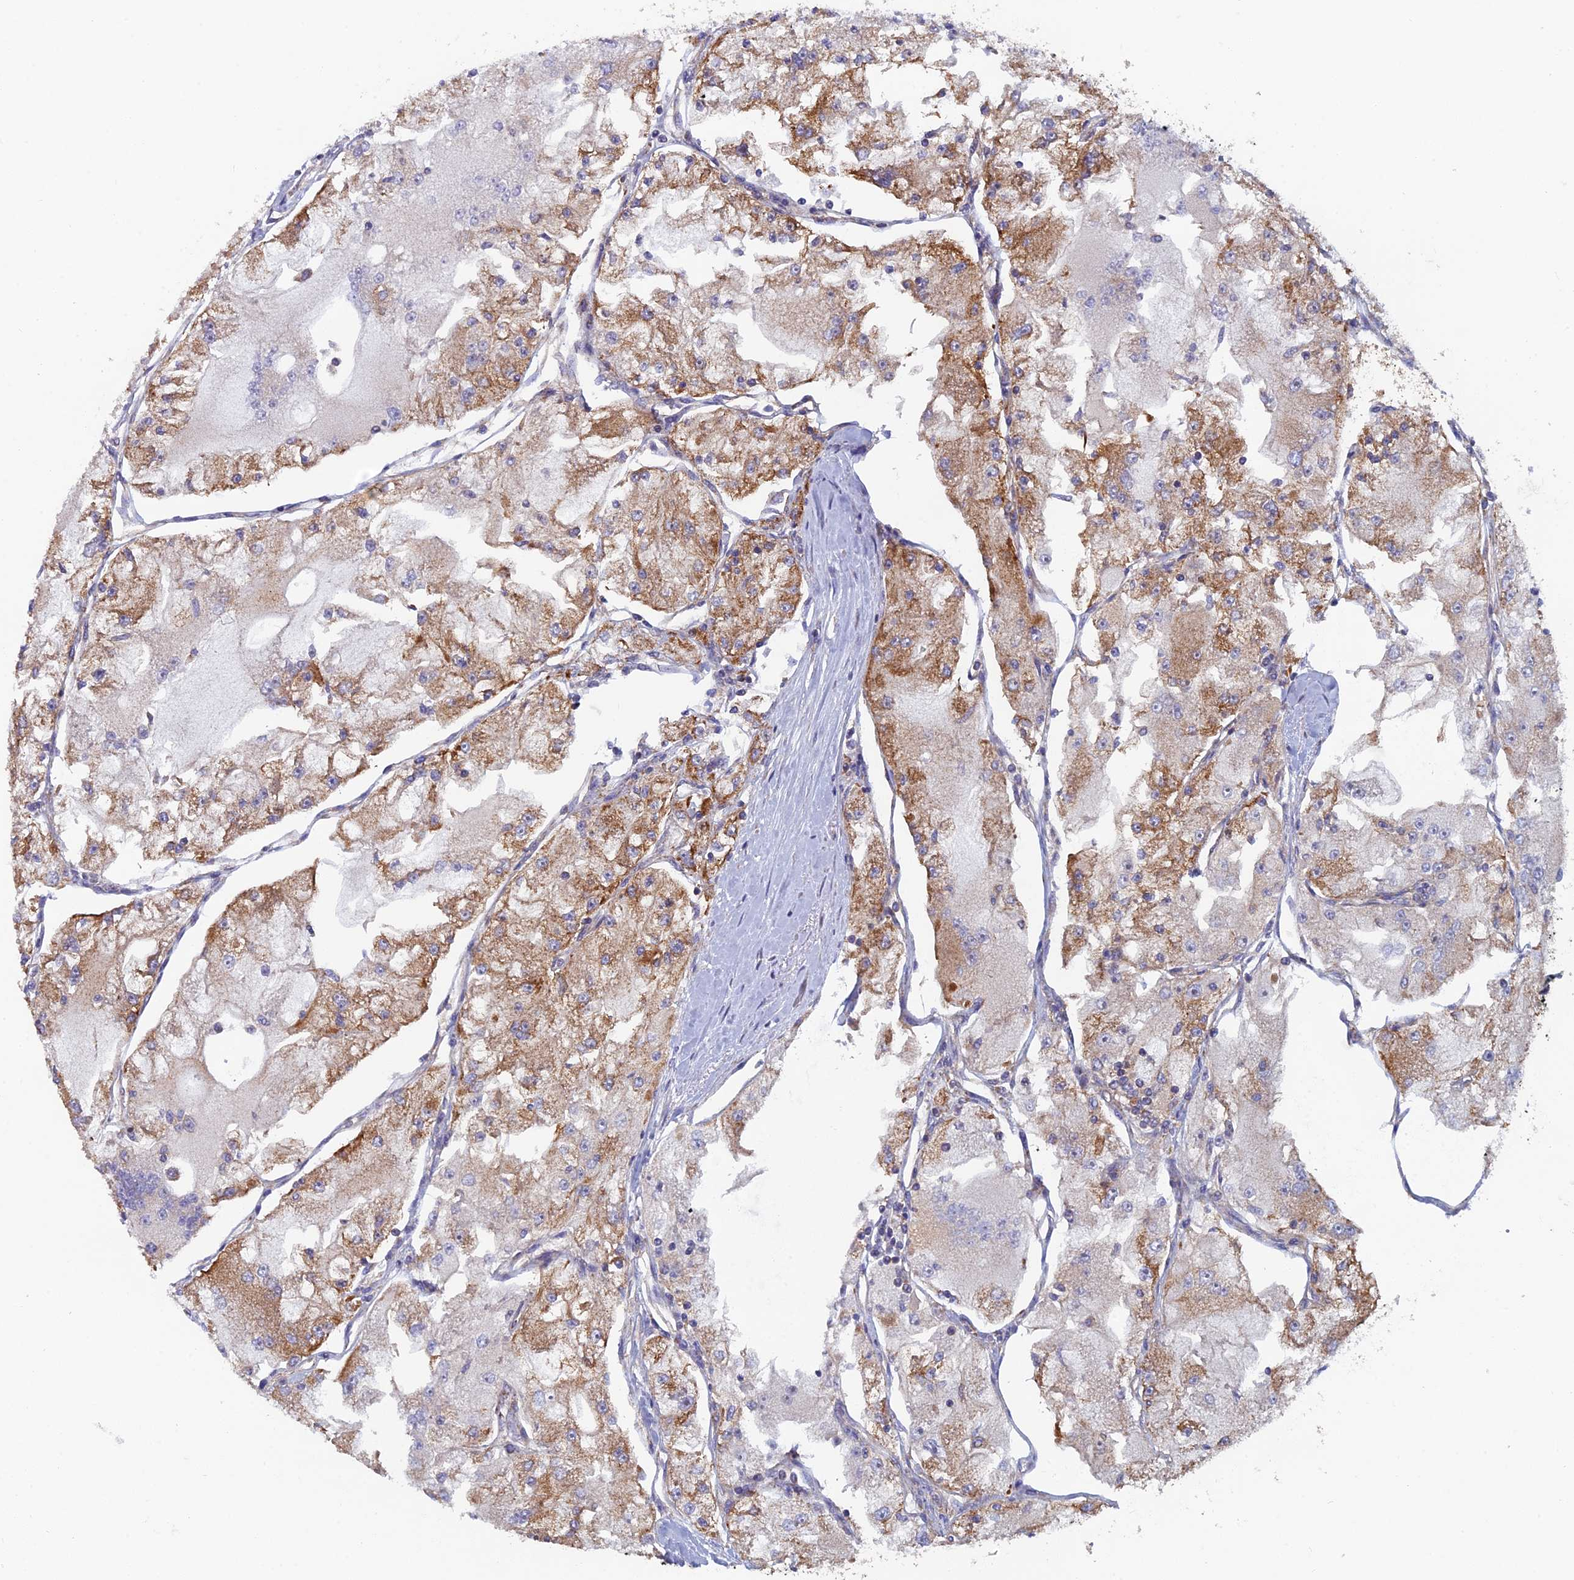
{"staining": {"intensity": "moderate", "quantity": ">75%", "location": "cytoplasmic/membranous"}, "tissue": "renal cancer", "cell_type": "Tumor cells", "image_type": "cancer", "snomed": [{"axis": "morphology", "description": "Adenocarcinoma, NOS"}, {"axis": "topography", "description": "Kidney"}], "caption": "Adenocarcinoma (renal) was stained to show a protein in brown. There is medium levels of moderate cytoplasmic/membranous expression in approximately >75% of tumor cells. Nuclei are stained in blue.", "gene": "MRPS9", "patient": {"sex": "female", "age": 72}}